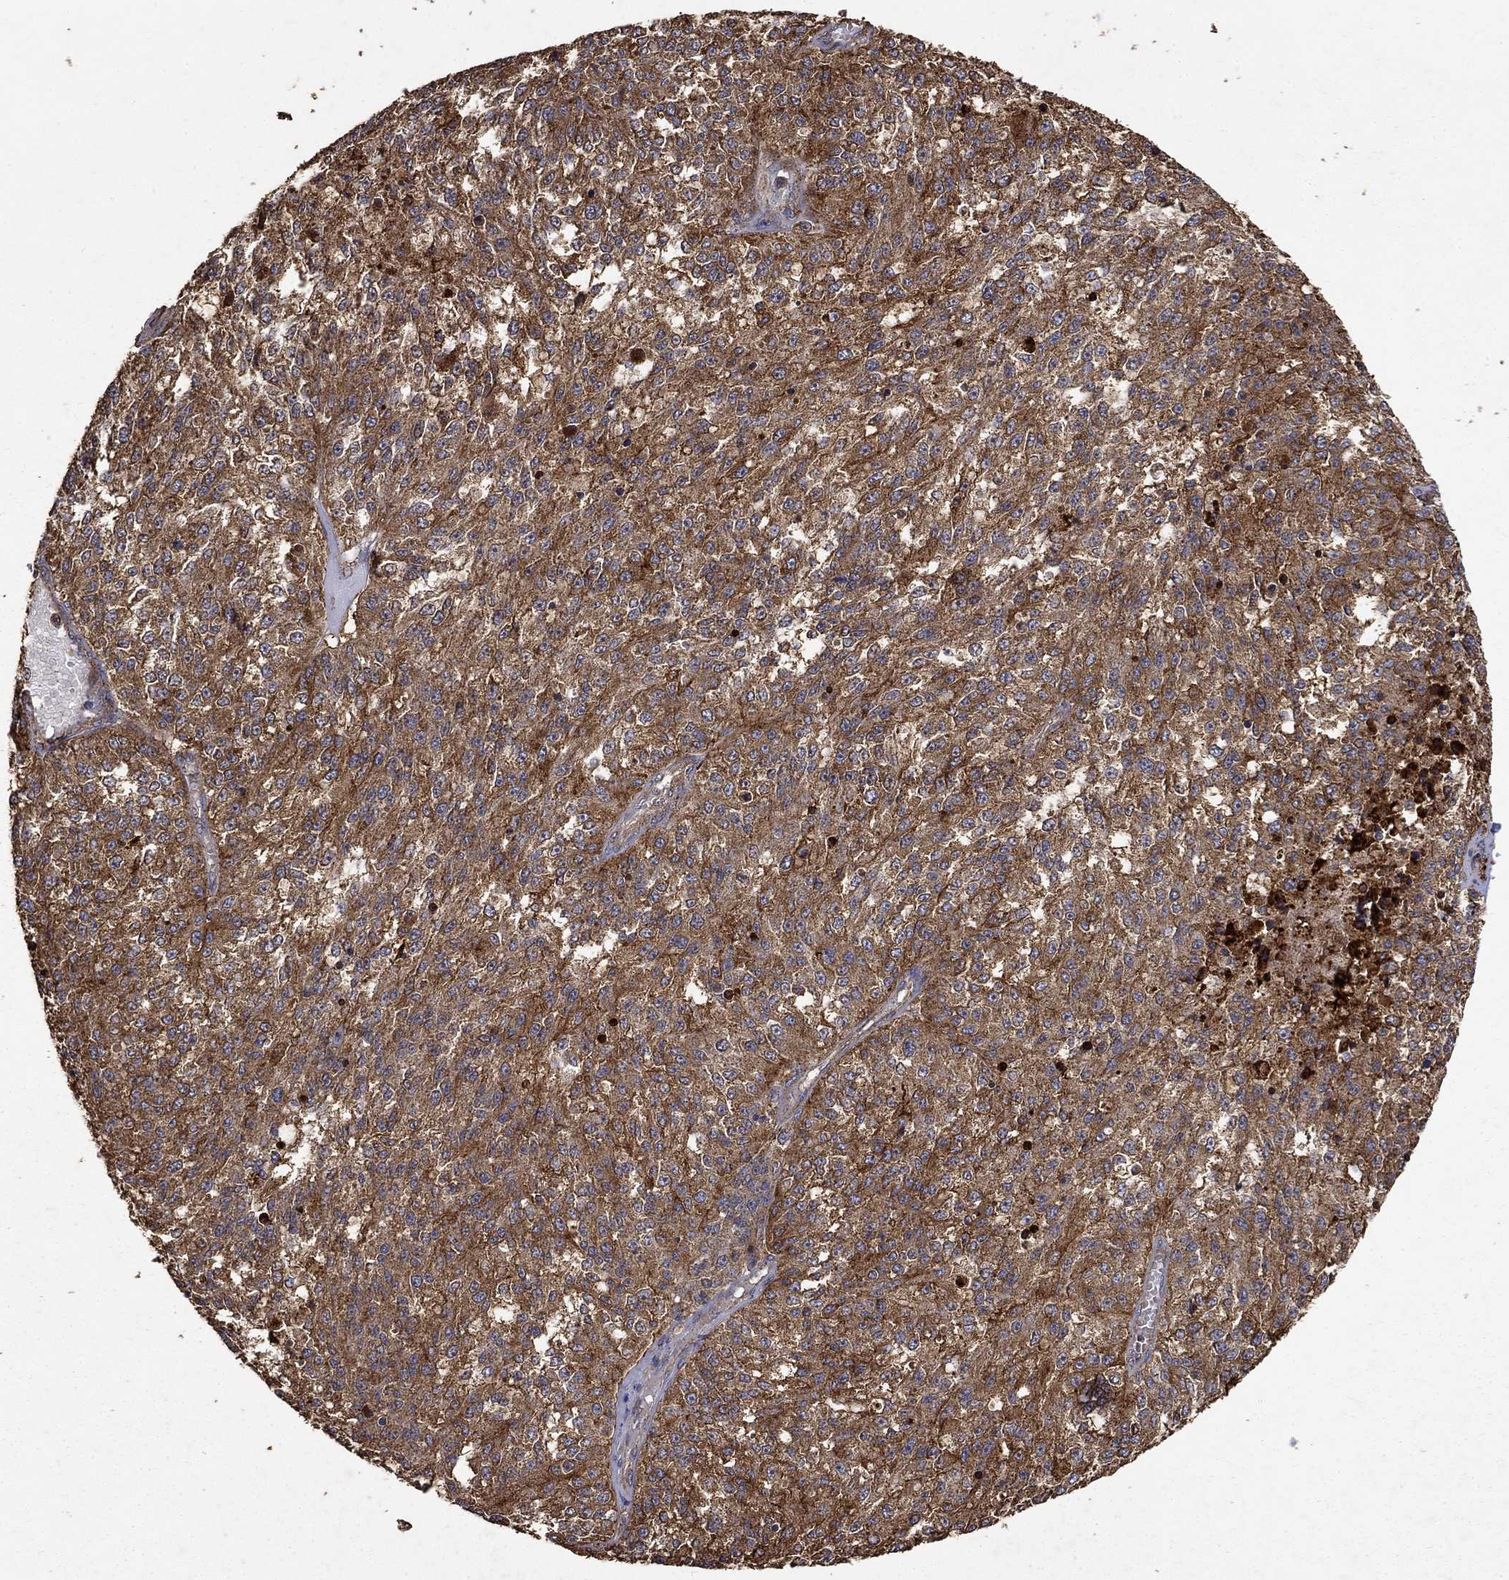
{"staining": {"intensity": "strong", "quantity": ">75%", "location": "cytoplasmic/membranous"}, "tissue": "melanoma", "cell_type": "Tumor cells", "image_type": "cancer", "snomed": [{"axis": "morphology", "description": "Malignant melanoma, Metastatic site"}, {"axis": "topography", "description": "Lymph node"}], "caption": "Tumor cells exhibit high levels of strong cytoplasmic/membranous staining in approximately >75% of cells in human malignant melanoma (metastatic site). (DAB IHC, brown staining for protein, blue staining for nuclei).", "gene": "IFRD1", "patient": {"sex": "female", "age": 64}}